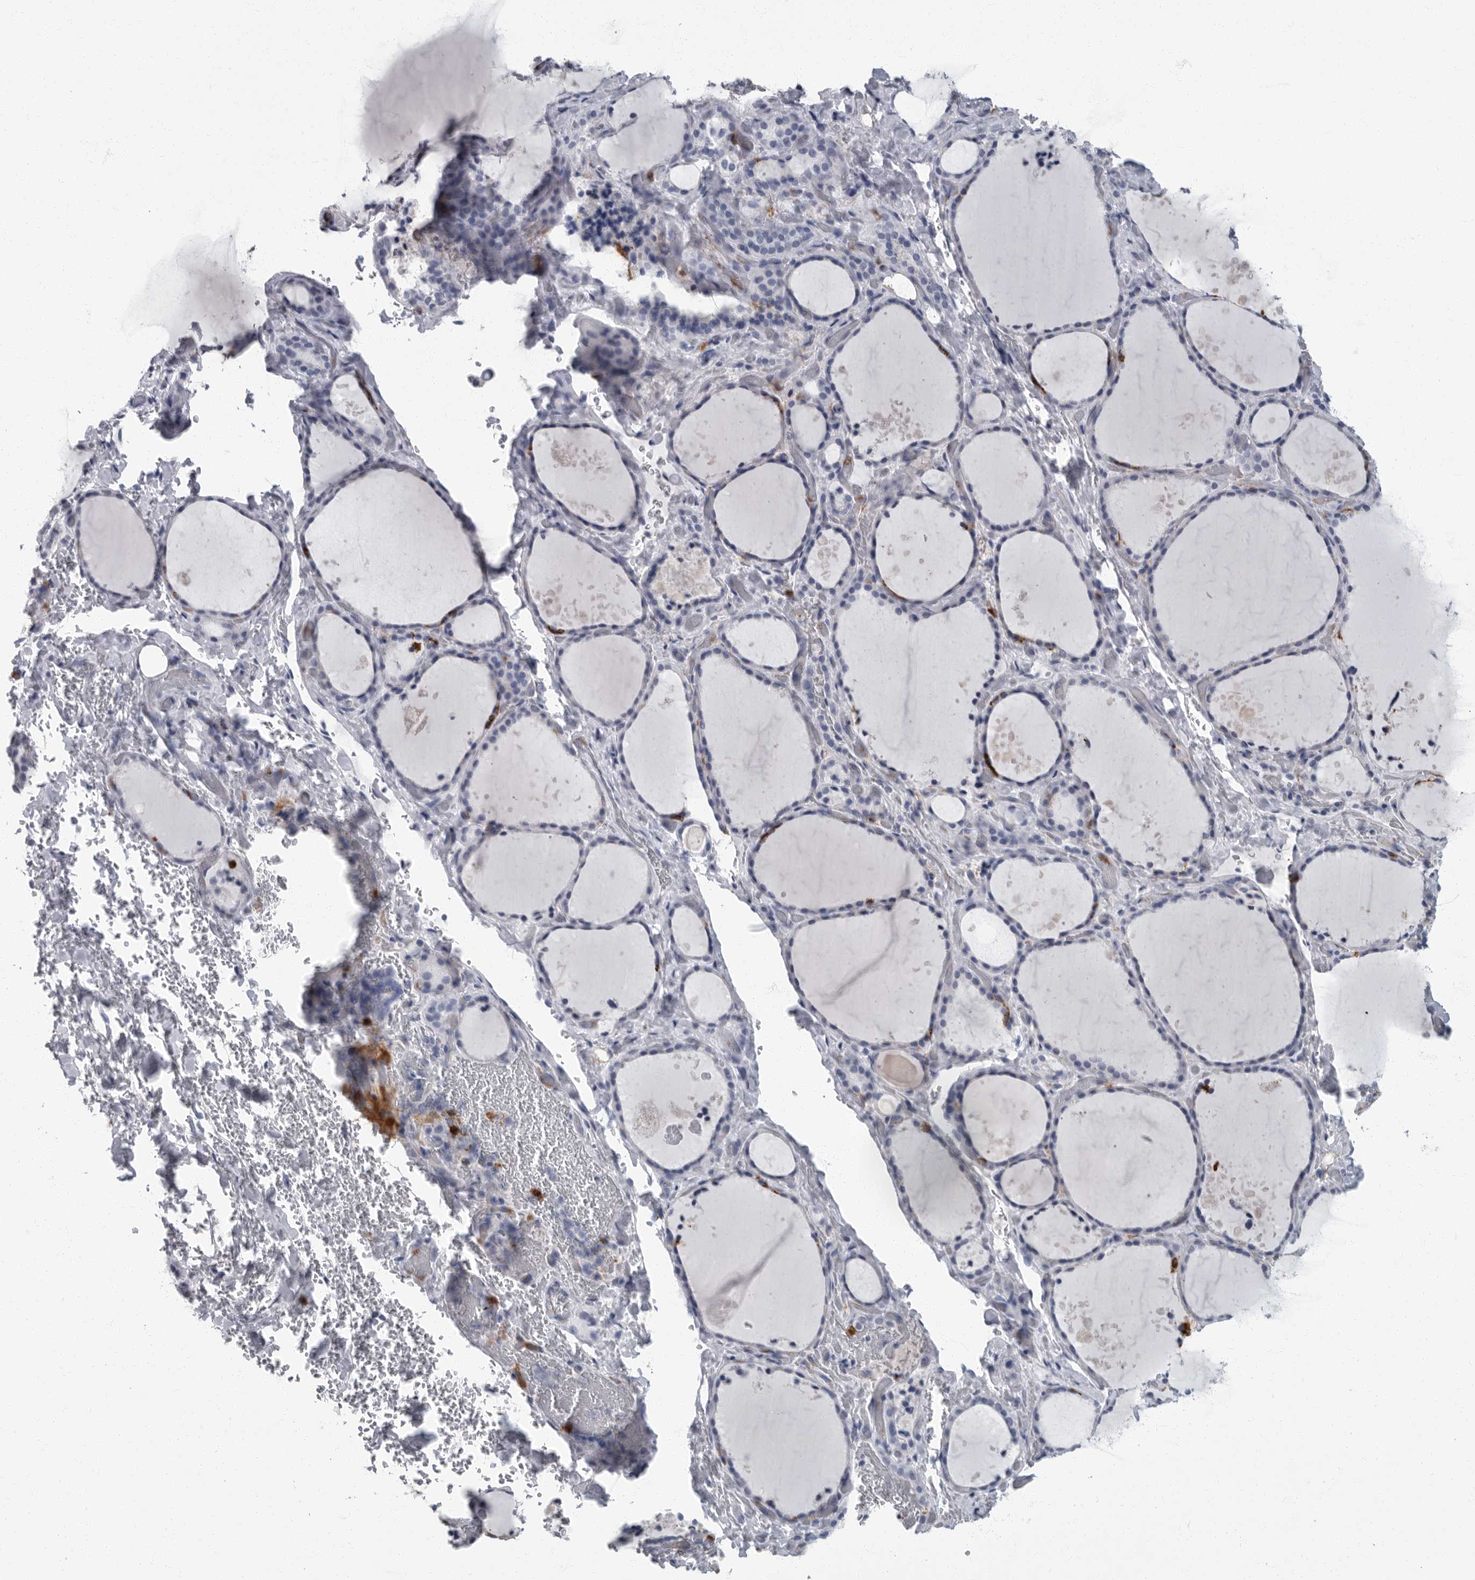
{"staining": {"intensity": "negative", "quantity": "none", "location": "none"}, "tissue": "thyroid gland", "cell_type": "Glandular cells", "image_type": "normal", "snomed": [{"axis": "morphology", "description": "Normal tissue, NOS"}, {"axis": "topography", "description": "Thyroid gland"}], "caption": "Protein analysis of benign thyroid gland reveals no significant positivity in glandular cells.", "gene": "FCER1G", "patient": {"sex": "female", "age": 44}}